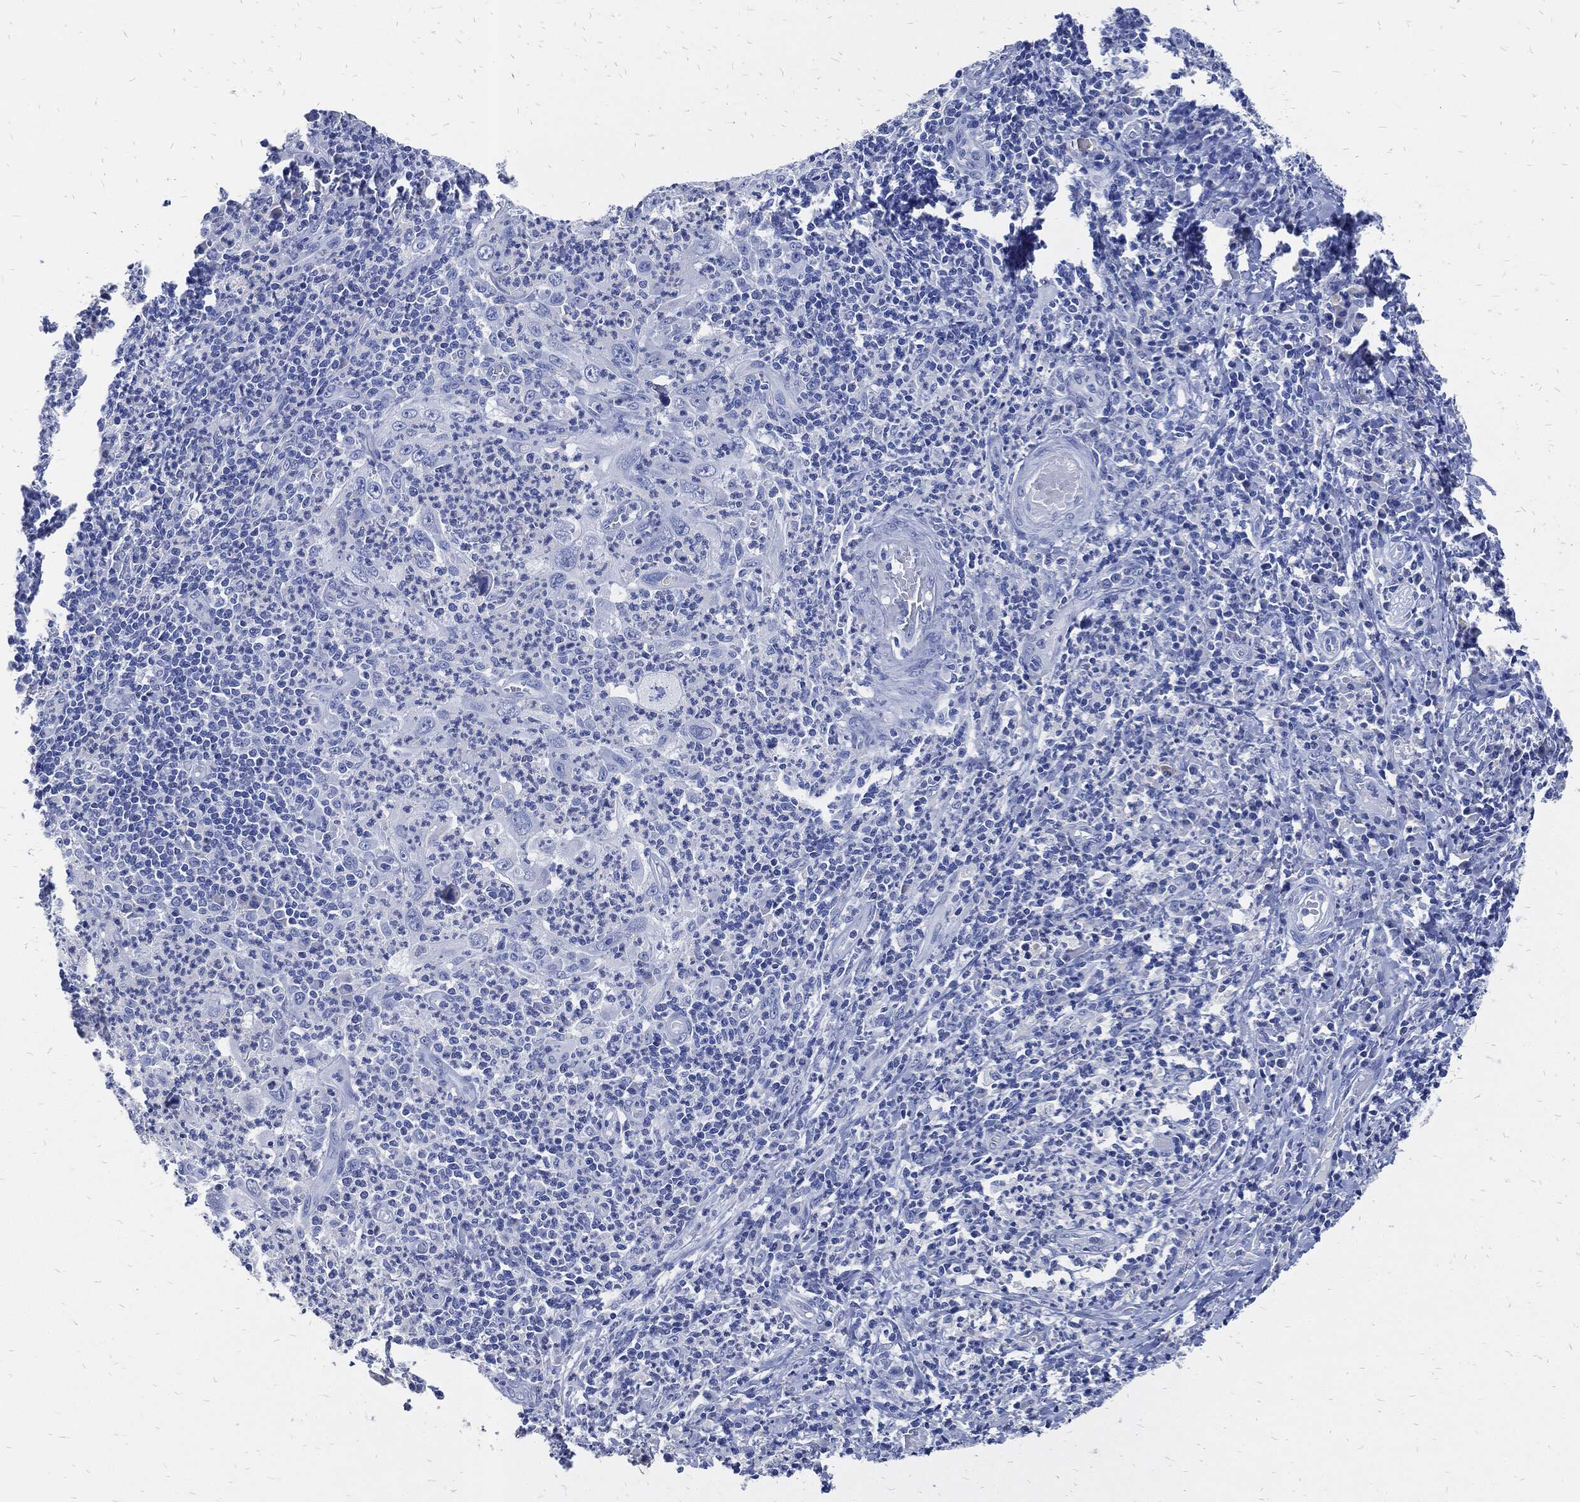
{"staining": {"intensity": "negative", "quantity": "none", "location": "none"}, "tissue": "cervical cancer", "cell_type": "Tumor cells", "image_type": "cancer", "snomed": [{"axis": "morphology", "description": "Squamous cell carcinoma, NOS"}, {"axis": "topography", "description": "Cervix"}], "caption": "This is an immunohistochemistry photomicrograph of cervical squamous cell carcinoma. There is no staining in tumor cells.", "gene": "FABP4", "patient": {"sex": "female", "age": 26}}